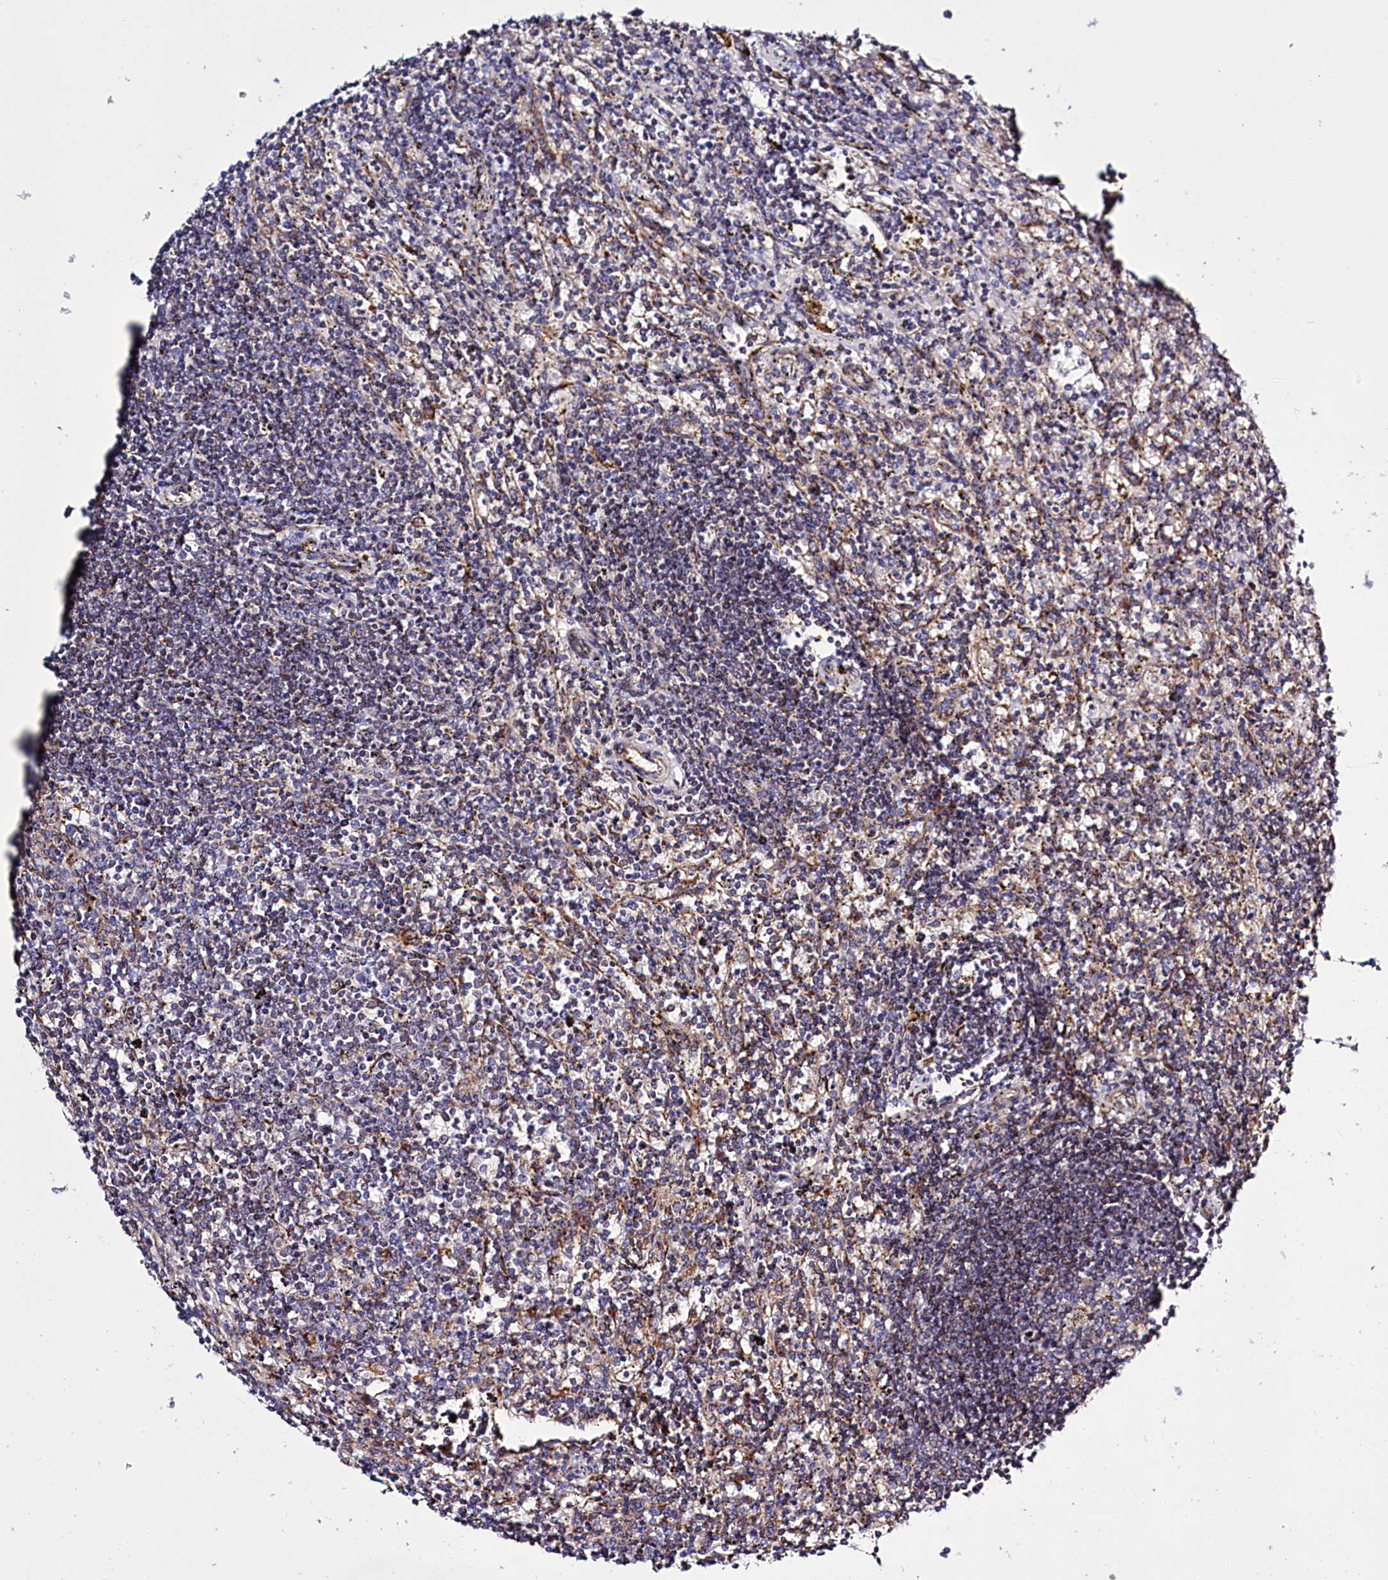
{"staining": {"intensity": "negative", "quantity": "none", "location": "none"}, "tissue": "lymphoma", "cell_type": "Tumor cells", "image_type": "cancer", "snomed": [{"axis": "morphology", "description": "Malignant lymphoma, non-Hodgkin's type, Low grade"}, {"axis": "topography", "description": "Spleen"}], "caption": "High magnification brightfield microscopy of lymphoma stained with DAB (3,3'-diaminobenzidine) (brown) and counterstained with hematoxylin (blue): tumor cells show no significant positivity.", "gene": "DYNC2H1", "patient": {"sex": "male", "age": 76}}